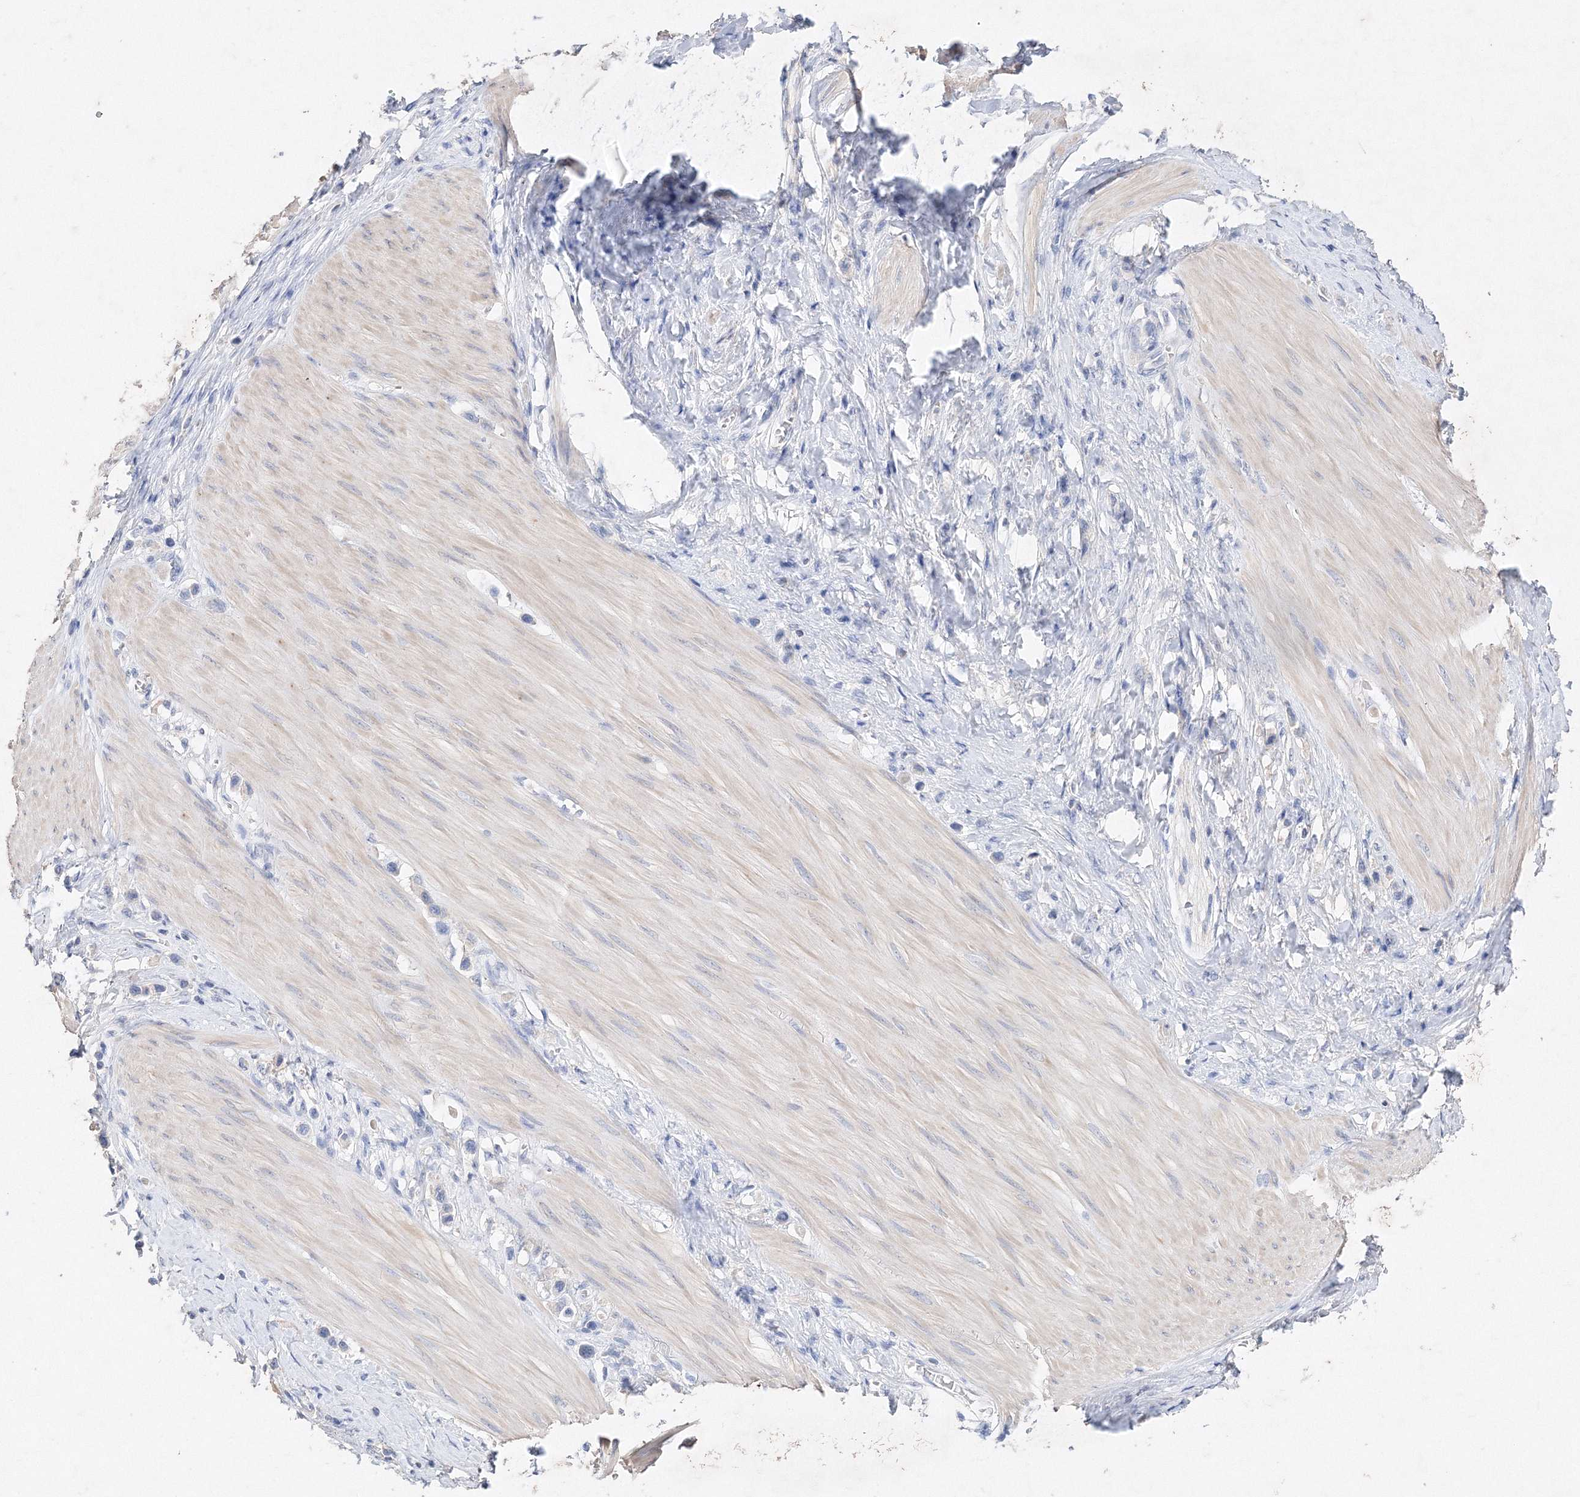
{"staining": {"intensity": "negative", "quantity": "none", "location": "none"}, "tissue": "stomach cancer", "cell_type": "Tumor cells", "image_type": "cancer", "snomed": [{"axis": "morphology", "description": "Adenocarcinoma, NOS"}, {"axis": "topography", "description": "Stomach"}], "caption": "This histopathology image is of stomach adenocarcinoma stained with IHC to label a protein in brown with the nuclei are counter-stained blue. There is no positivity in tumor cells. (Stains: DAB (3,3'-diaminobenzidine) immunohistochemistry (IHC) with hematoxylin counter stain, Microscopy: brightfield microscopy at high magnification).", "gene": "GLS", "patient": {"sex": "female", "age": 65}}